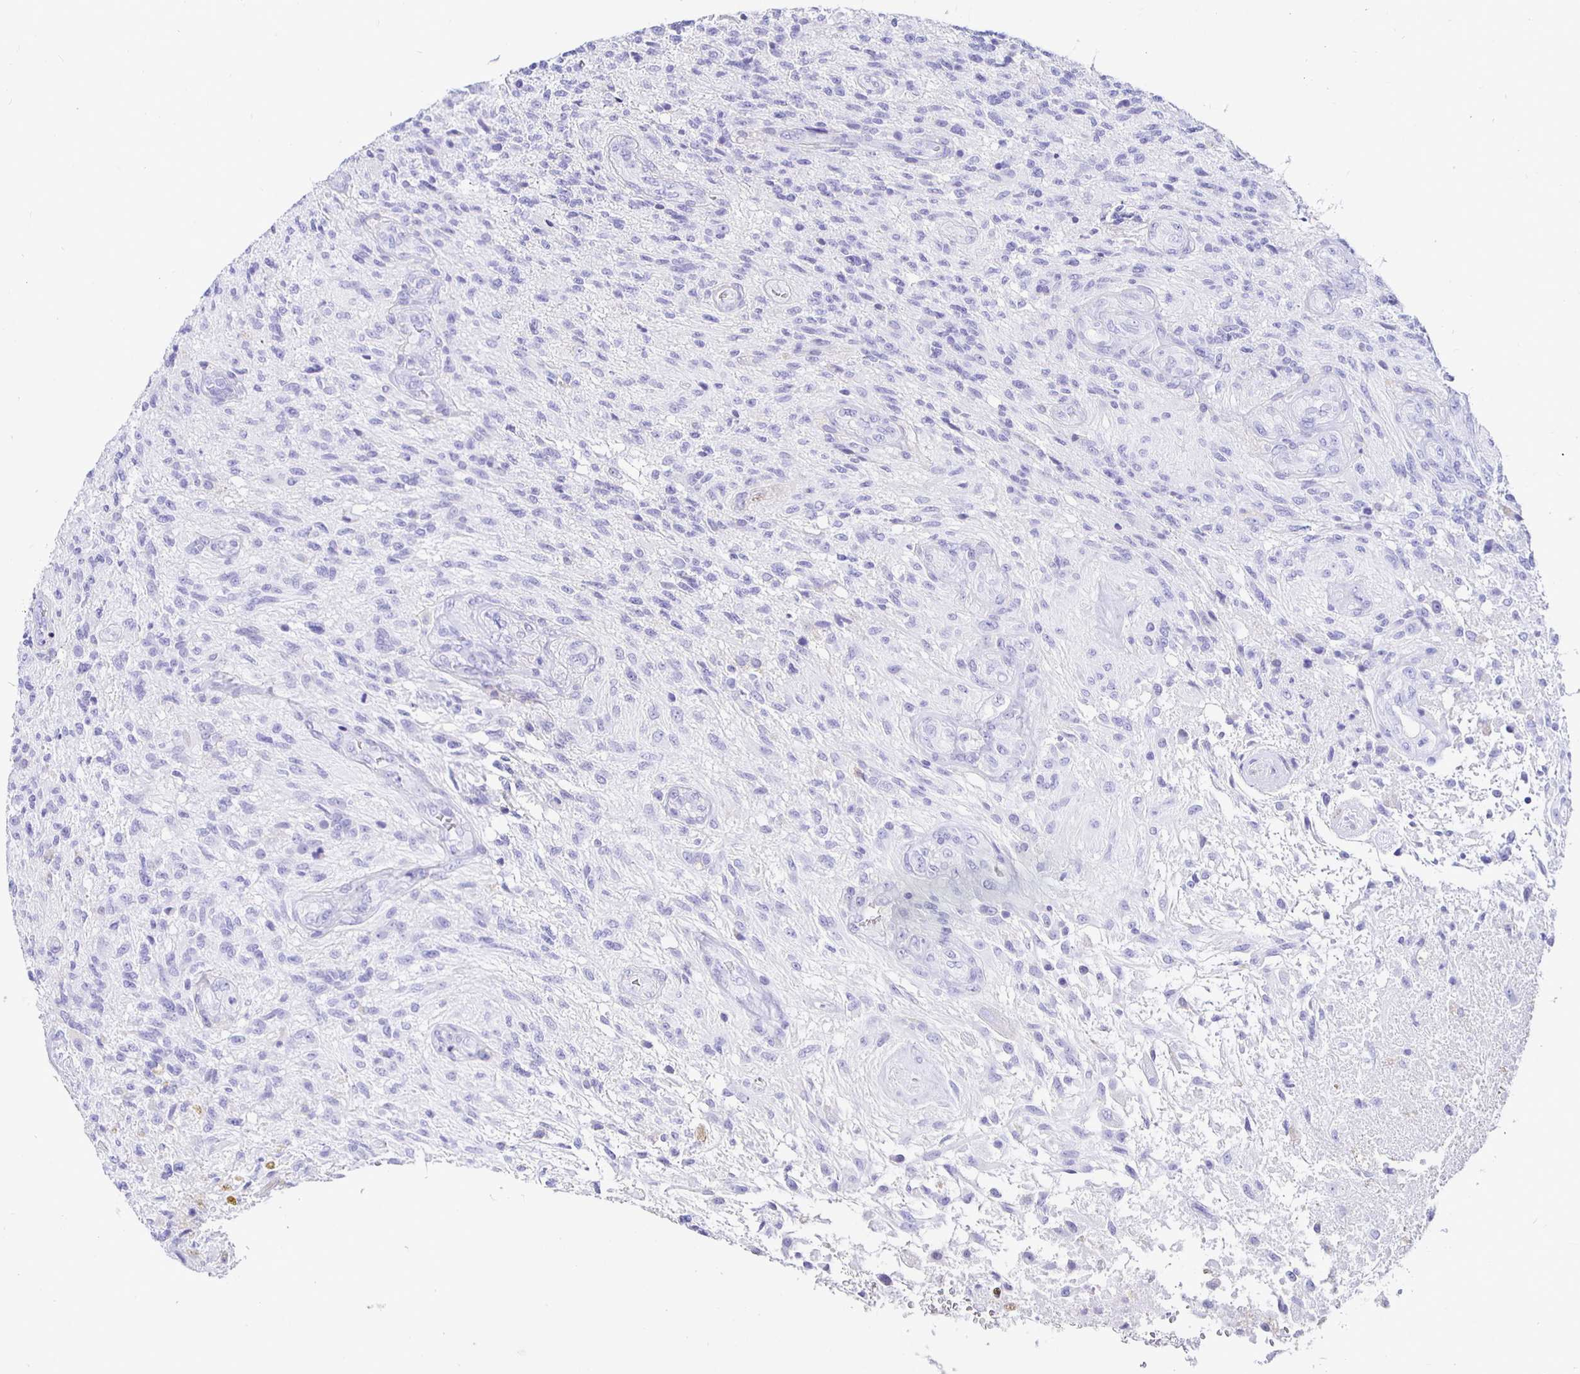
{"staining": {"intensity": "negative", "quantity": "none", "location": "none"}, "tissue": "glioma", "cell_type": "Tumor cells", "image_type": "cancer", "snomed": [{"axis": "morphology", "description": "Glioma, malignant, High grade"}, {"axis": "topography", "description": "Brain"}], "caption": "The immunohistochemistry (IHC) micrograph has no significant positivity in tumor cells of malignant glioma (high-grade) tissue.", "gene": "UMOD", "patient": {"sex": "male", "age": 56}}